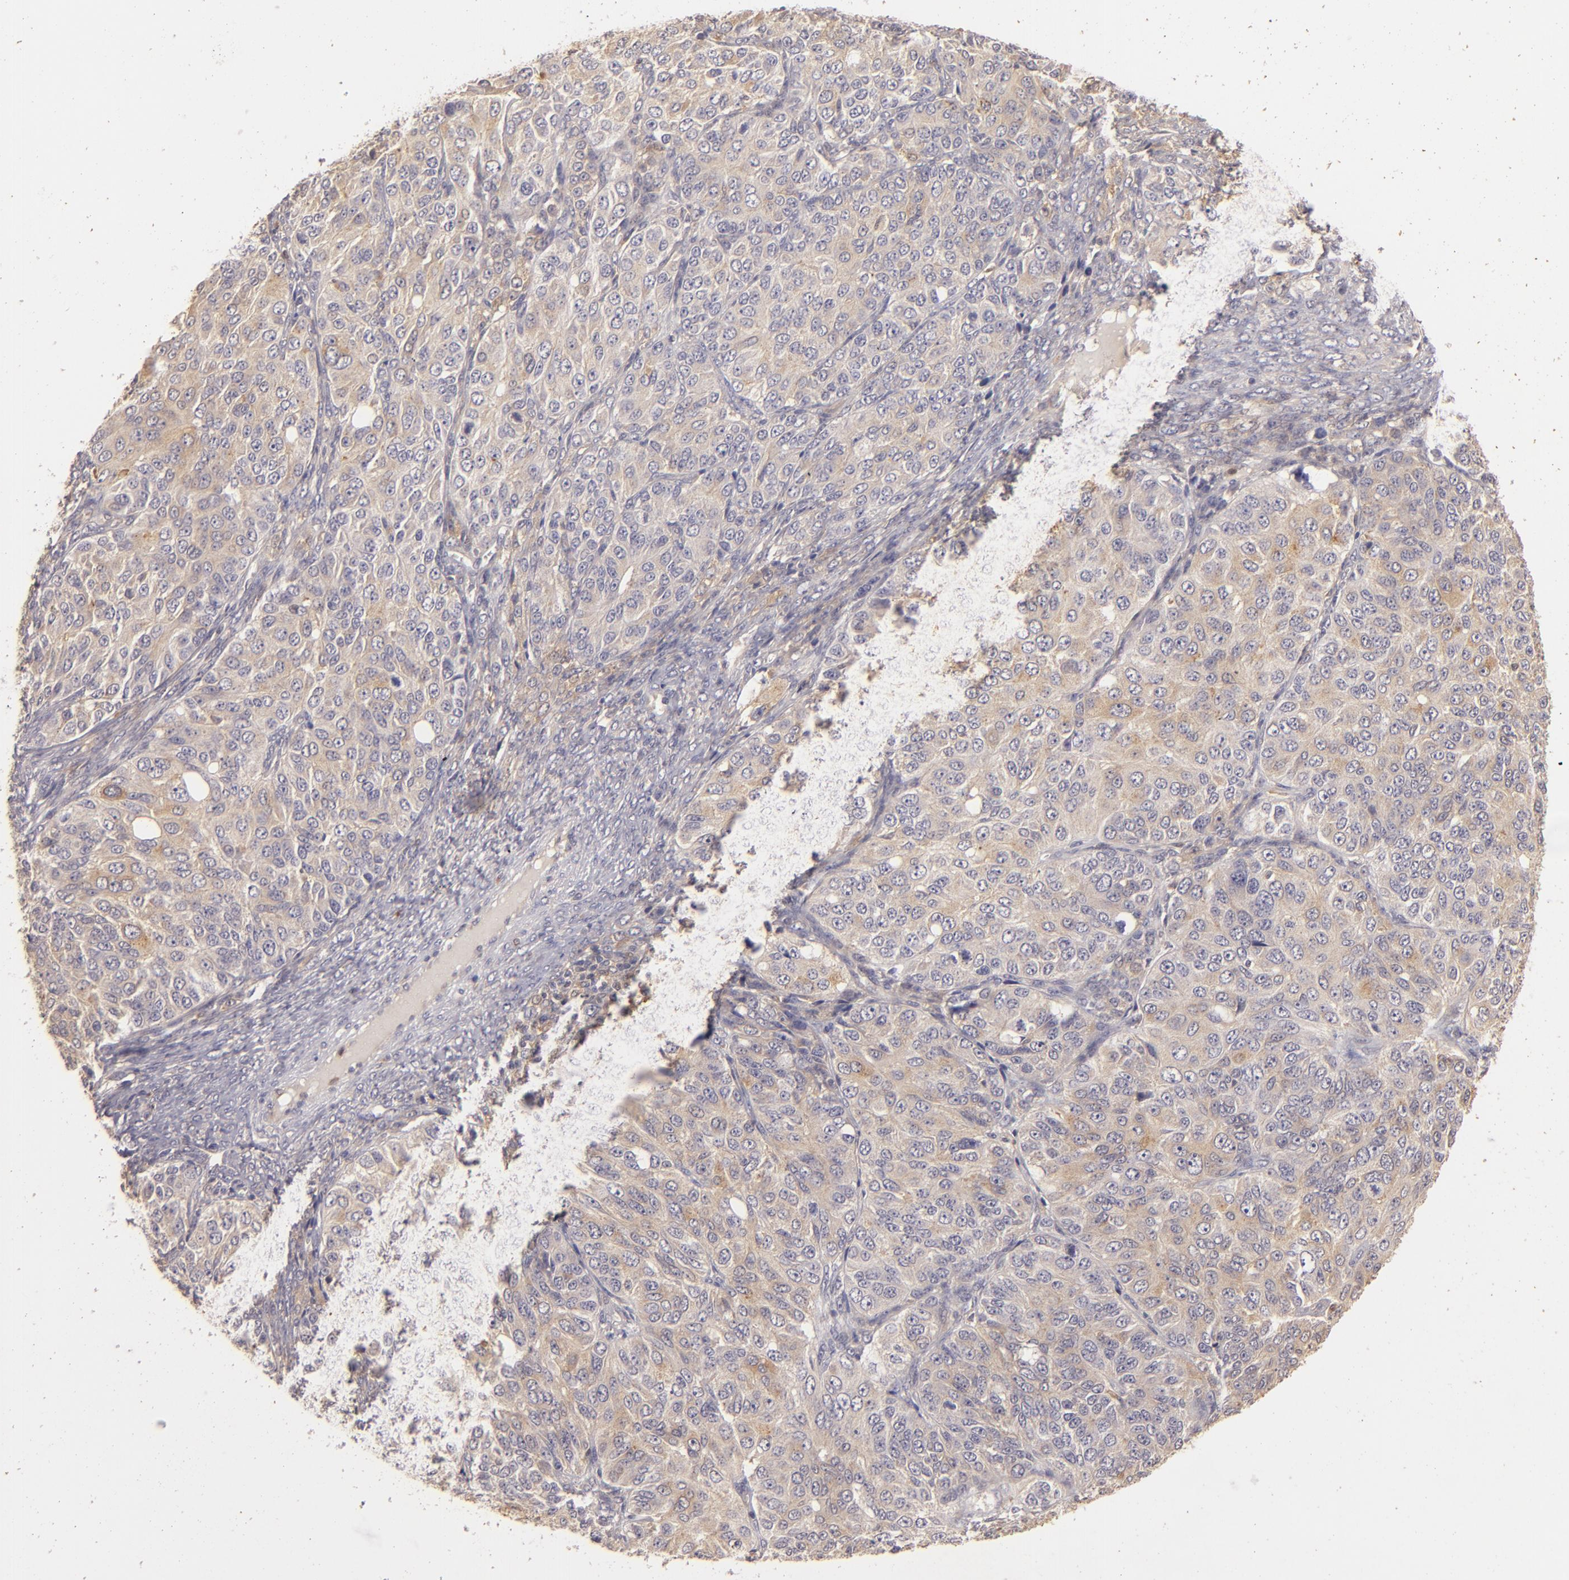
{"staining": {"intensity": "moderate", "quantity": ">75%", "location": "cytoplasmic/membranous"}, "tissue": "ovarian cancer", "cell_type": "Tumor cells", "image_type": "cancer", "snomed": [{"axis": "morphology", "description": "Carcinoma, endometroid"}, {"axis": "topography", "description": "Ovary"}], "caption": "Protein expression analysis of ovarian endometroid carcinoma shows moderate cytoplasmic/membranous positivity in approximately >75% of tumor cells.", "gene": "PRKCD", "patient": {"sex": "female", "age": 51}}